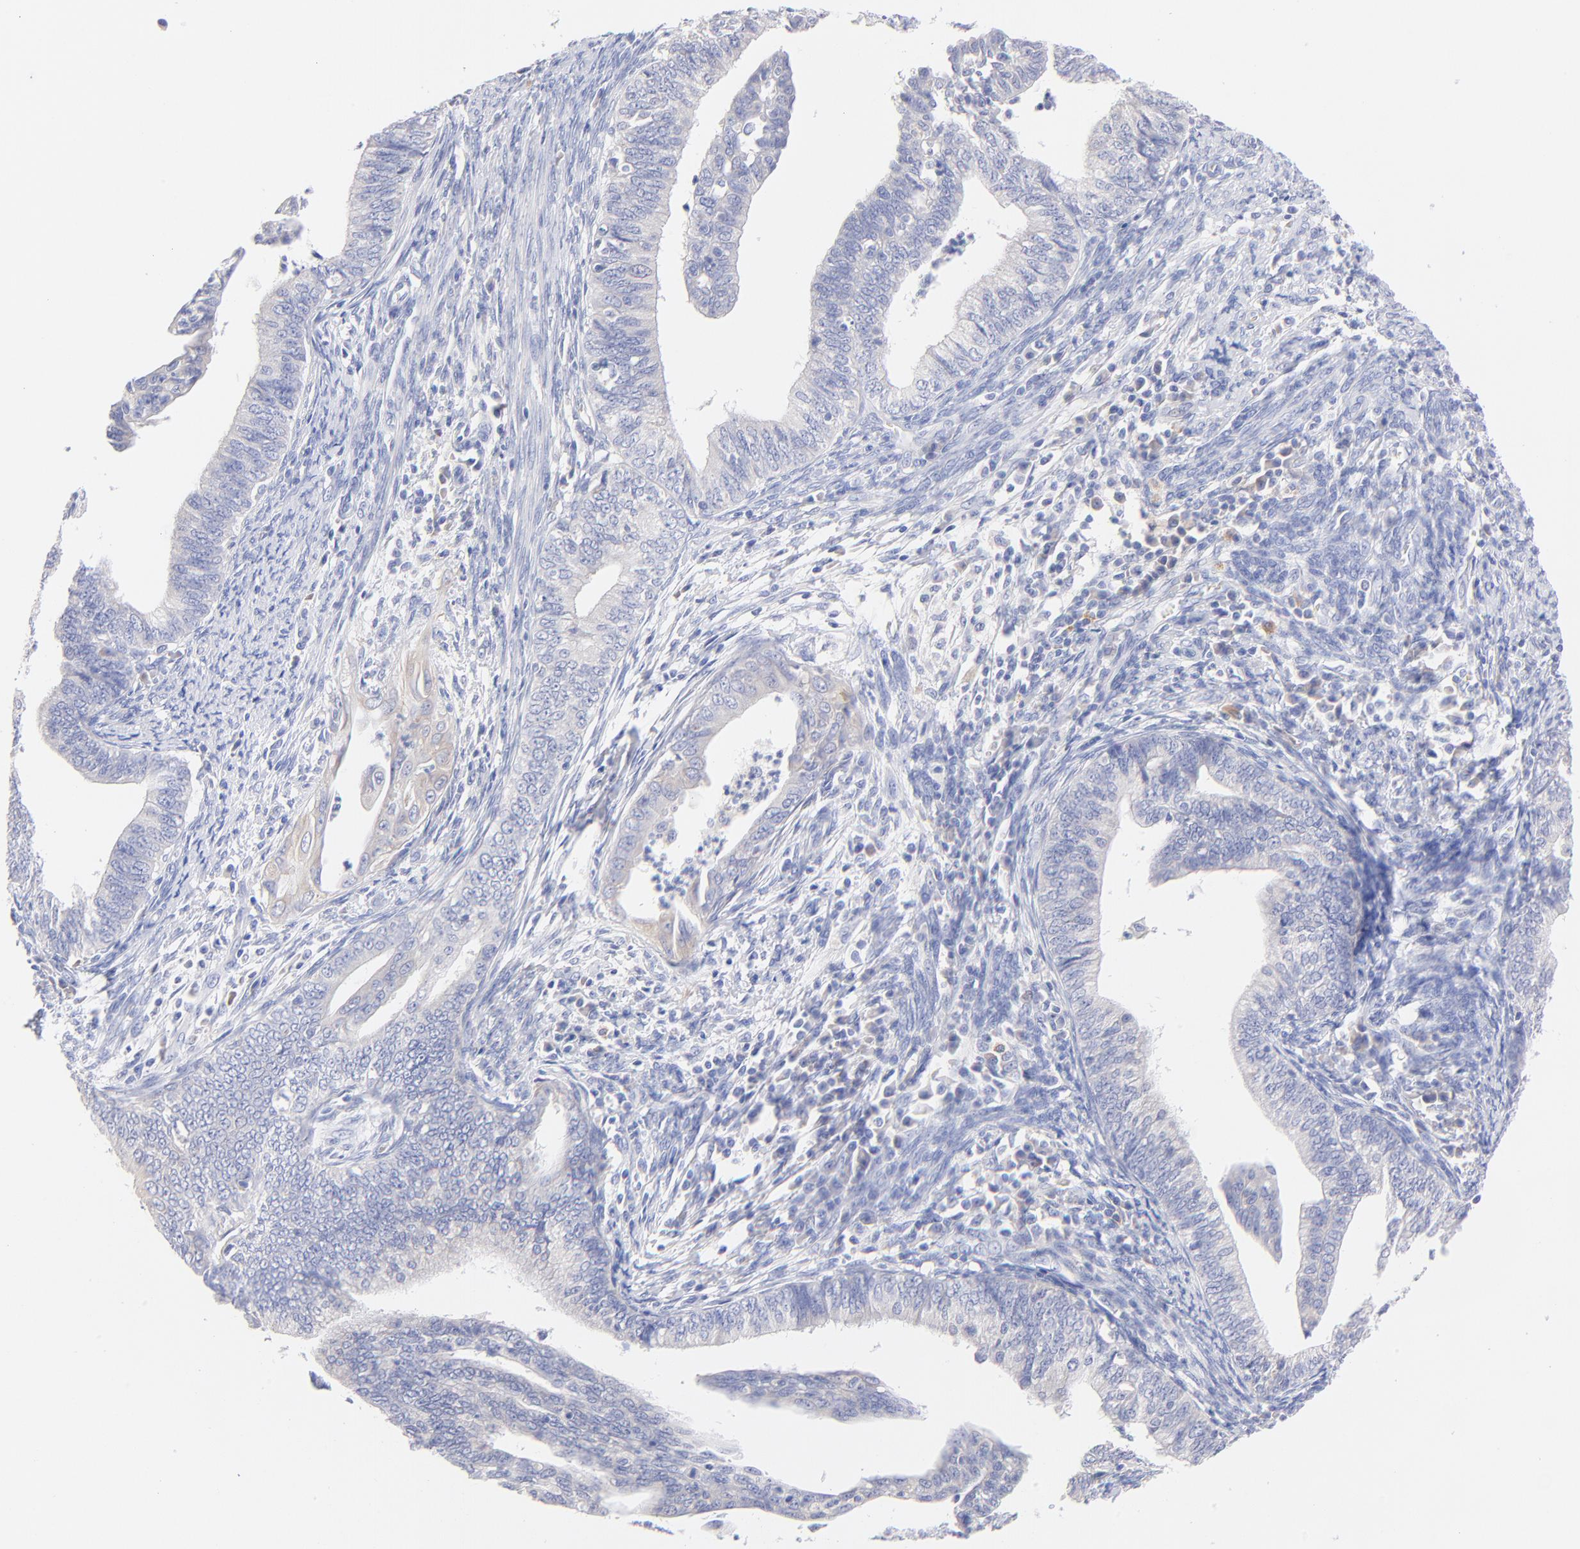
{"staining": {"intensity": "weak", "quantity": "<25%", "location": "cytoplasmic/membranous"}, "tissue": "endometrial cancer", "cell_type": "Tumor cells", "image_type": "cancer", "snomed": [{"axis": "morphology", "description": "Adenocarcinoma, NOS"}, {"axis": "topography", "description": "Endometrium"}], "caption": "Tumor cells show no significant staining in adenocarcinoma (endometrial). (Stains: DAB (3,3'-diaminobenzidine) IHC with hematoxylin counter stain, Microscopy: brightfield microscopy at high magnification).", "gene": "EBP", "patient": {"sex": "female", "age": 66}}